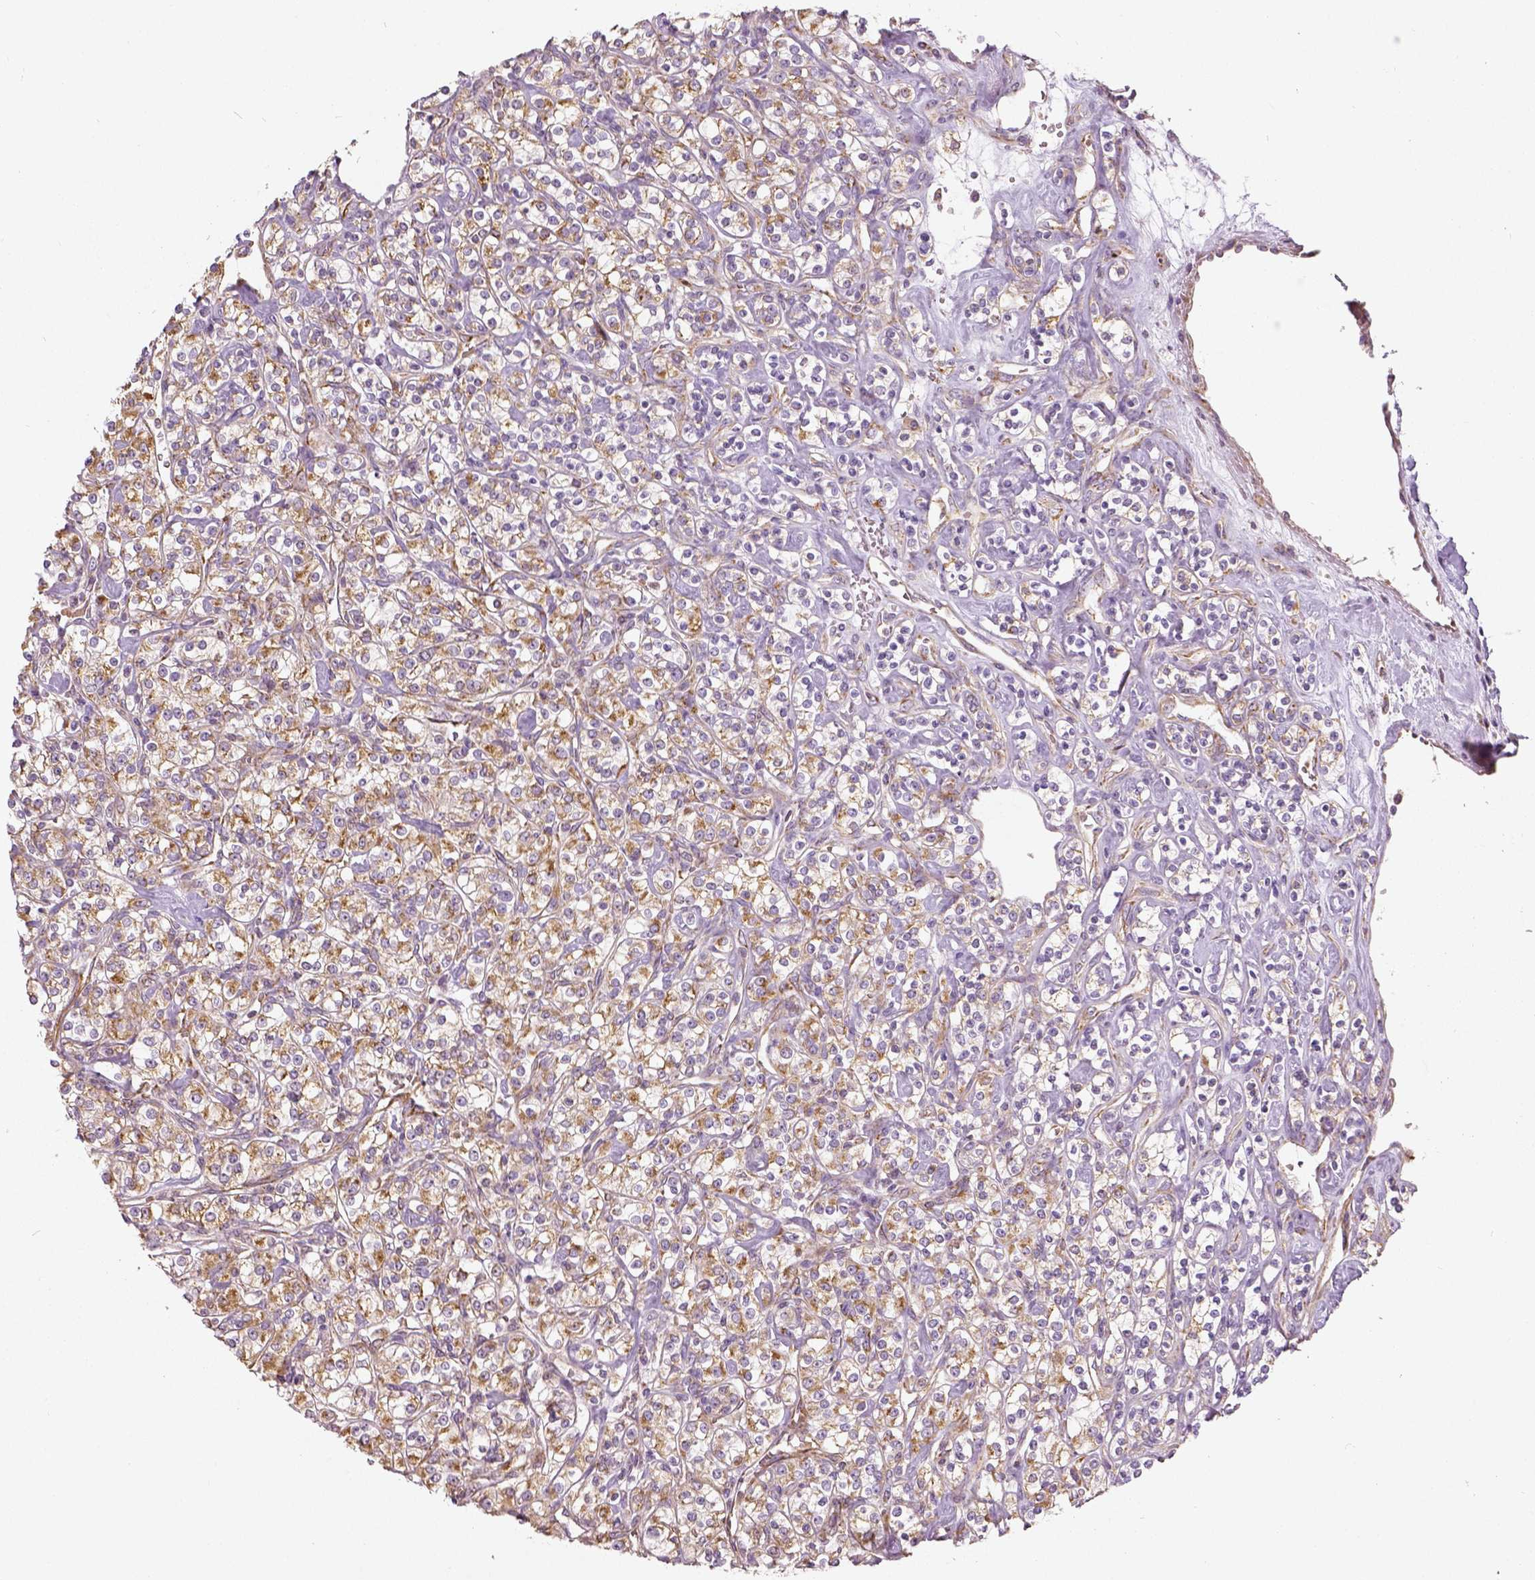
{"staining": {"intensity": "moderate", "quantity": ">75%", "location": "cytoplasmic/membranous"}, "tissue": "renal cancer", "cell_type": "Tumor cells", "image_type": "cancer", "snomed": [{"axis": "morphology", "description": "Adenocarcinoma, NOS"}, {"axis": "topography", "description": "Kidney"}], "caption": "Immunohistochemical staining of human renal cancer shows moderate cytoplasmic/membranous protein positivity in approximately >75% of tumor cells.", "gene": "PGAM5", "patient": {"sex": "male", "age": 77}}